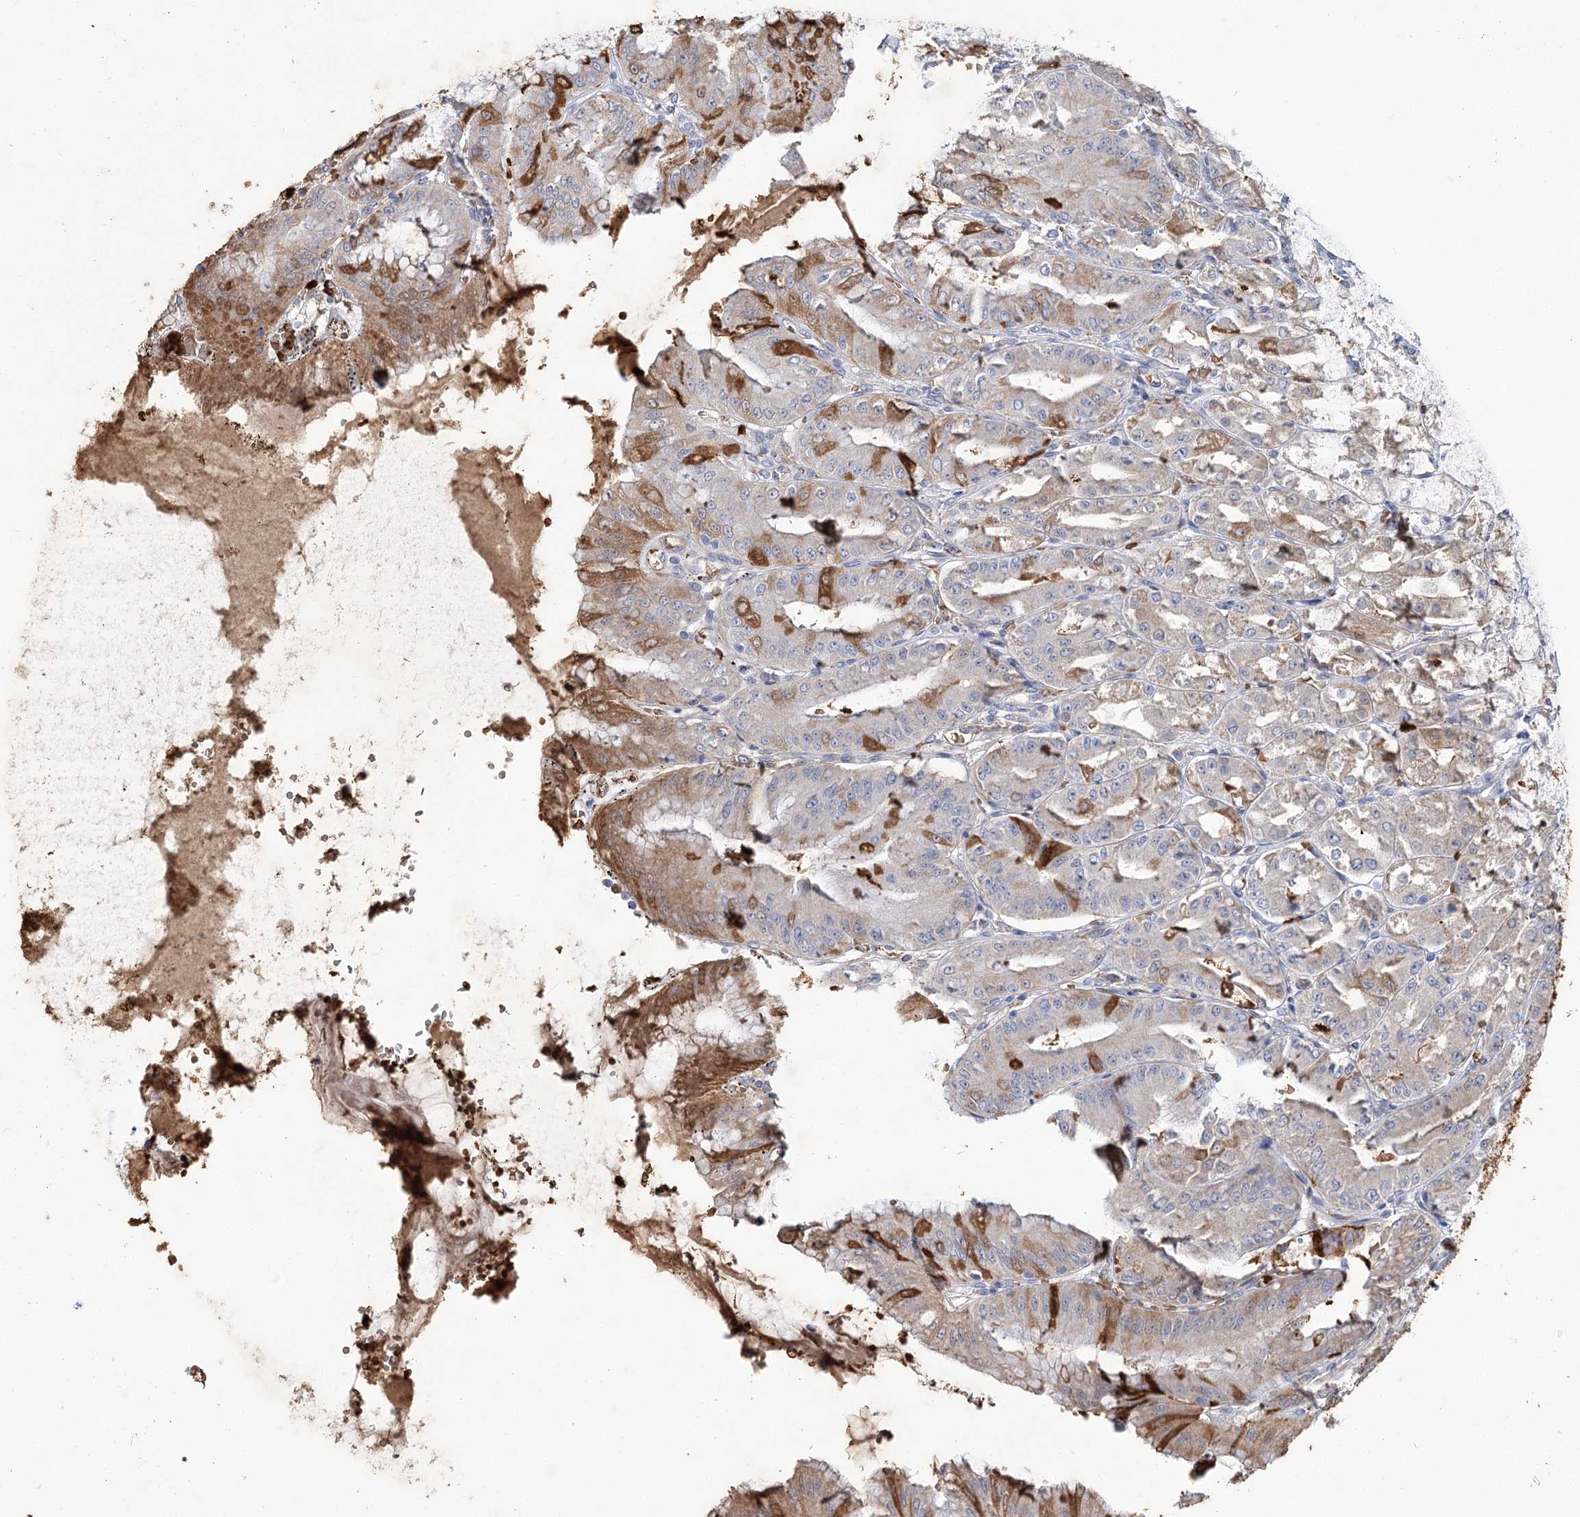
{"staining": {"intensity": "moderate", "quantity": "<25%", "location": "cytoplasmic/membranous"}, "tissue": "stomach", "cell_type": "Glandular cells", "image_type": "normal", "snomed": [{"axis": "morphology", "description": "Normal tissue, NOS"}, {"axis": "topography", "description": "Stomach, upper"}, {"axis": "topography", "description": "Stomach, lower"}], "caption": "Normal stomach shows moderate cytoplasmic/membranous staining in about <25% of glandular cells (DAB (3,3'-diaminobenzidine) IHC with brightfield microscopy, high magnification)..", "gene": "HBA1", "patient": {"sex": "male", "age": 71}}